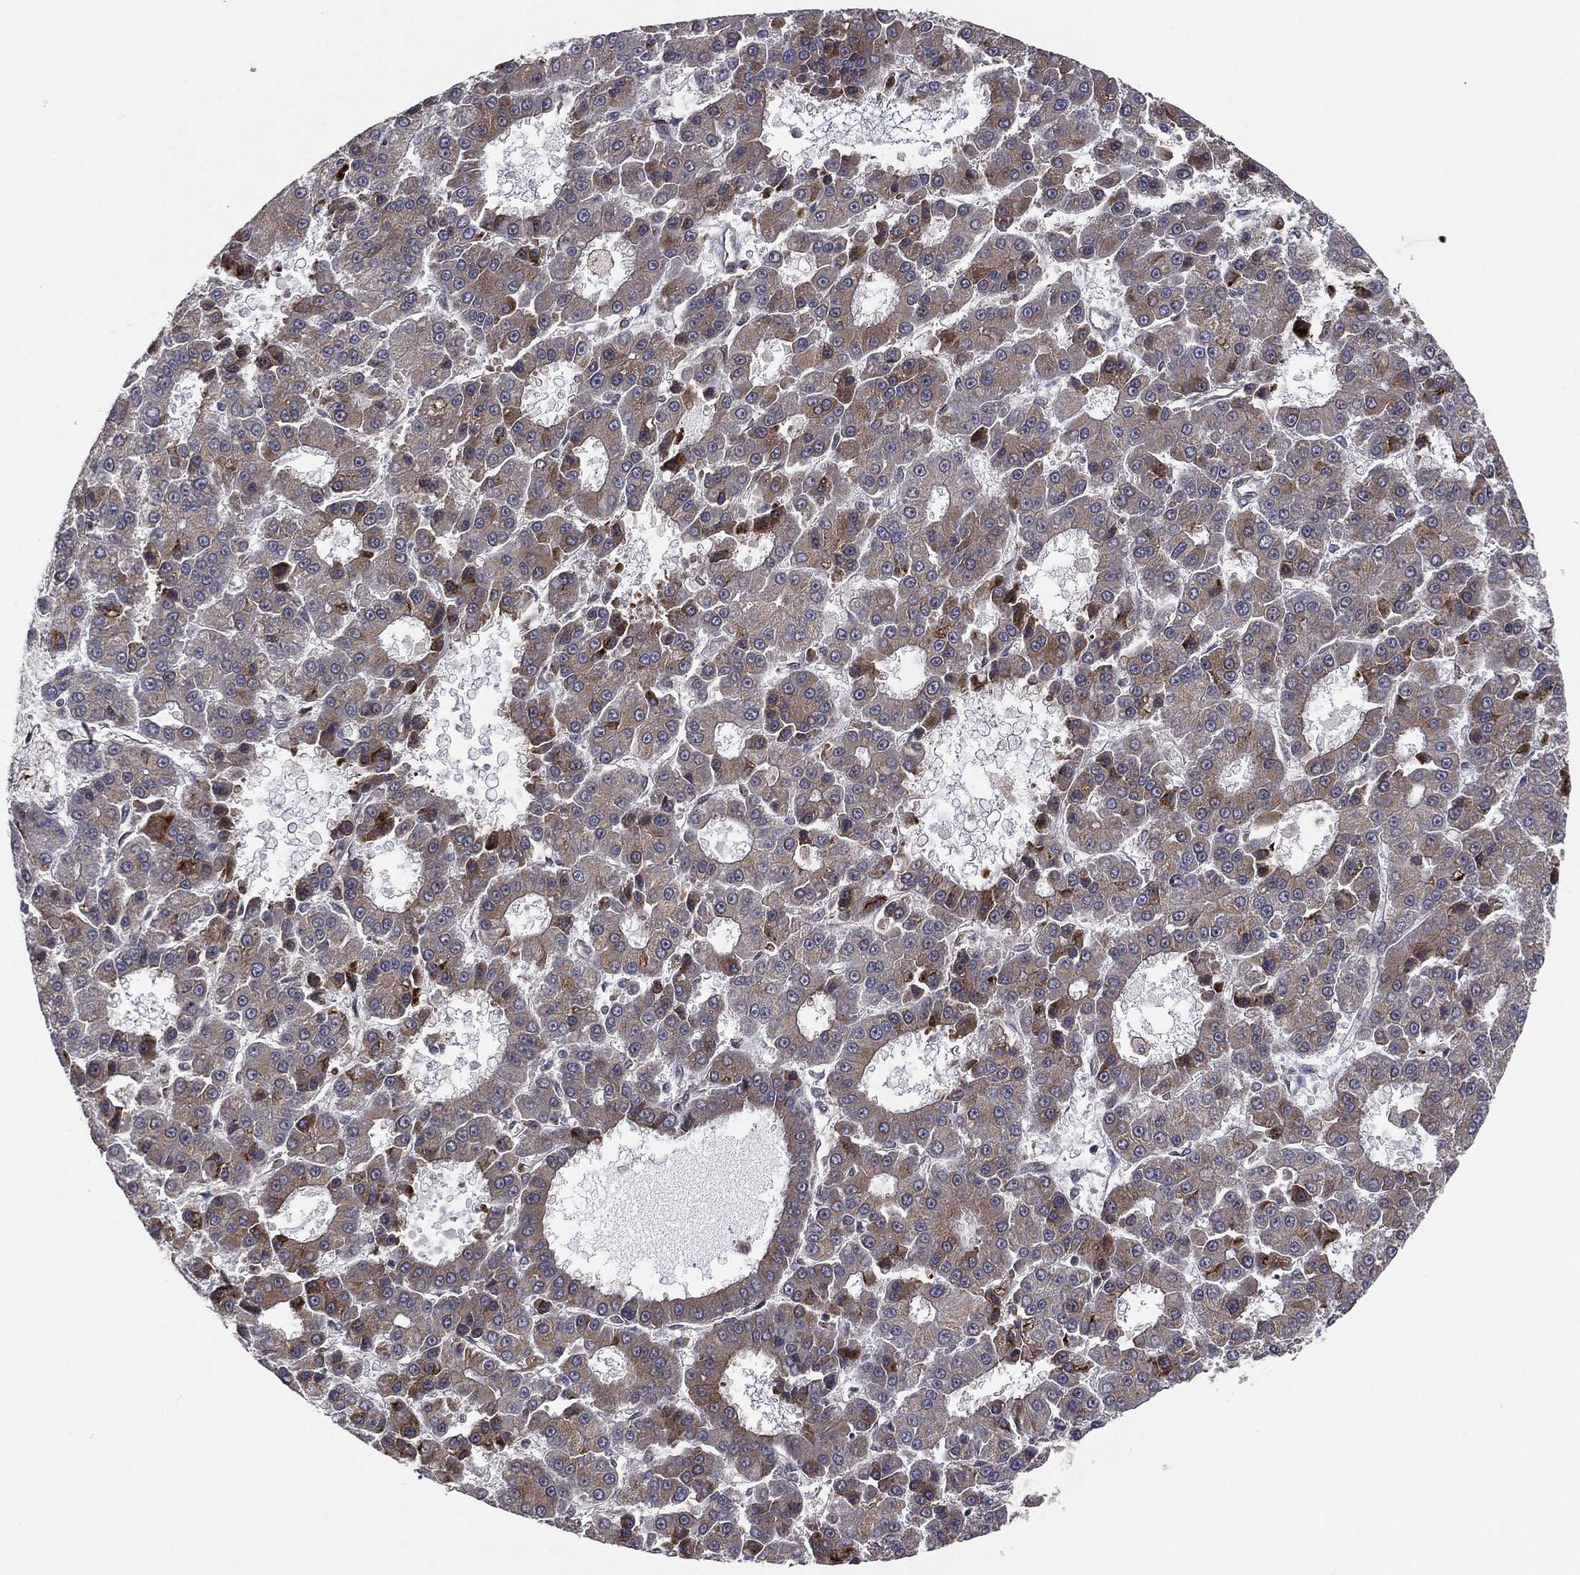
{"staining": {"intensity": "strong", "quantity": "<25%", "location": "cytoplasmic/membranous"}, "tissue": "liver cancer", "cell_type": "Tumor cells", "image_type": "cancer", "snomed": [{"axis": "morphology", "description": "Carcinoma, Hepatocellular, NOS"}, {"axis": "topography", "description": "Liver"}], "caption": "Immunohistochemistry (IHC) of human liver cancer displays medium levels of strong cytoplasmic/membranous staining in approximately <25% of tumor cells. (IHC, brightfield microscopy, high magnification).", "gene": "GPALPP1", "patient": {"sex": "male", "age": 70}}